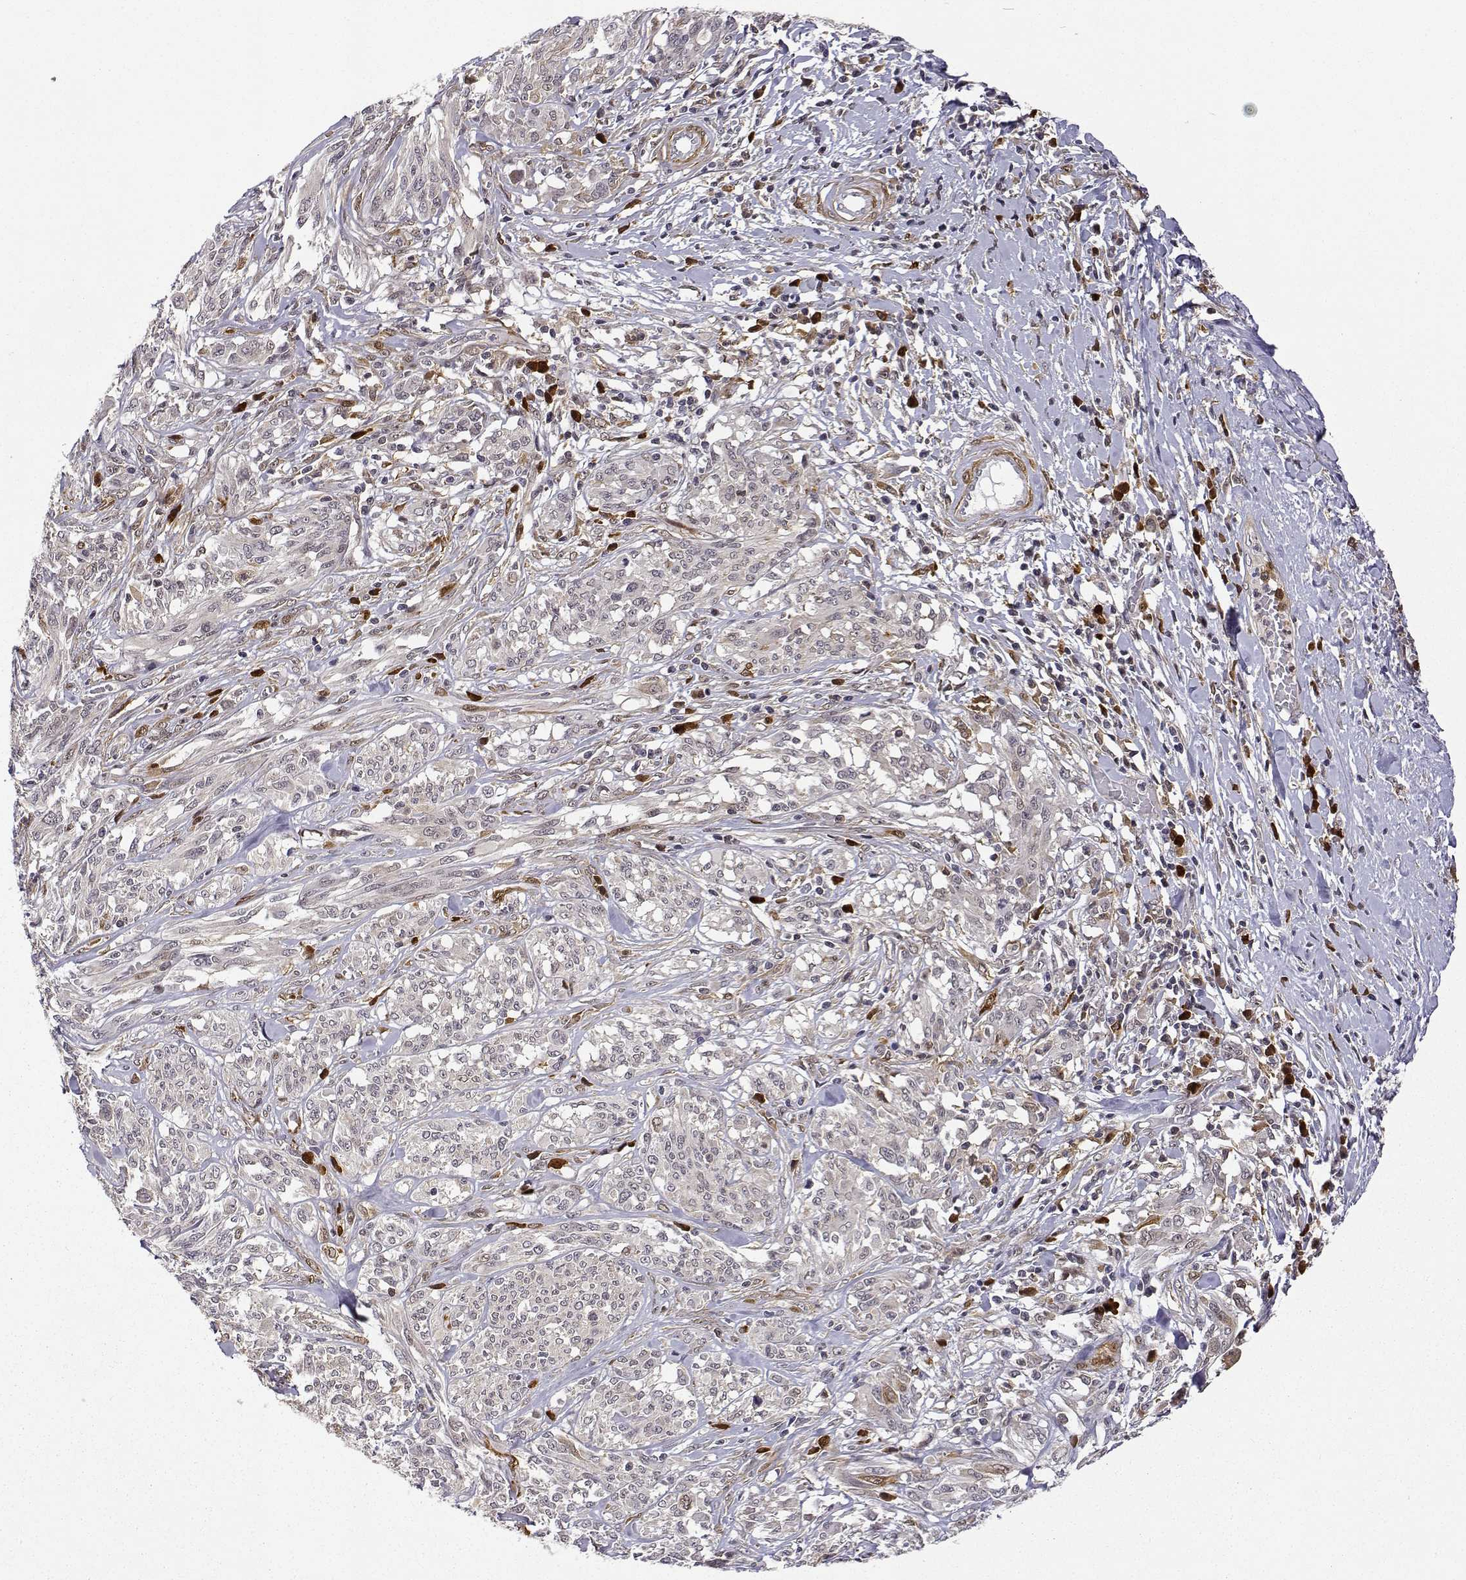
{"staining": {"intensity": "negative", "quantity": "none", "location": "none"}, "tissue": "melanoma", "cell_type": "Tumor cells", "image_type": "cancer", "snomed": [{"axis": "morphology", "description": "Malignant melanoma, NOS"}, {"axis": "topography", "description": "Skin"}], "caption": "IHC of human melanoma demonstrates no positivity in tumor cells.", "gene": "PHGDH", "patient": {"sex": "female", "age": 91}}